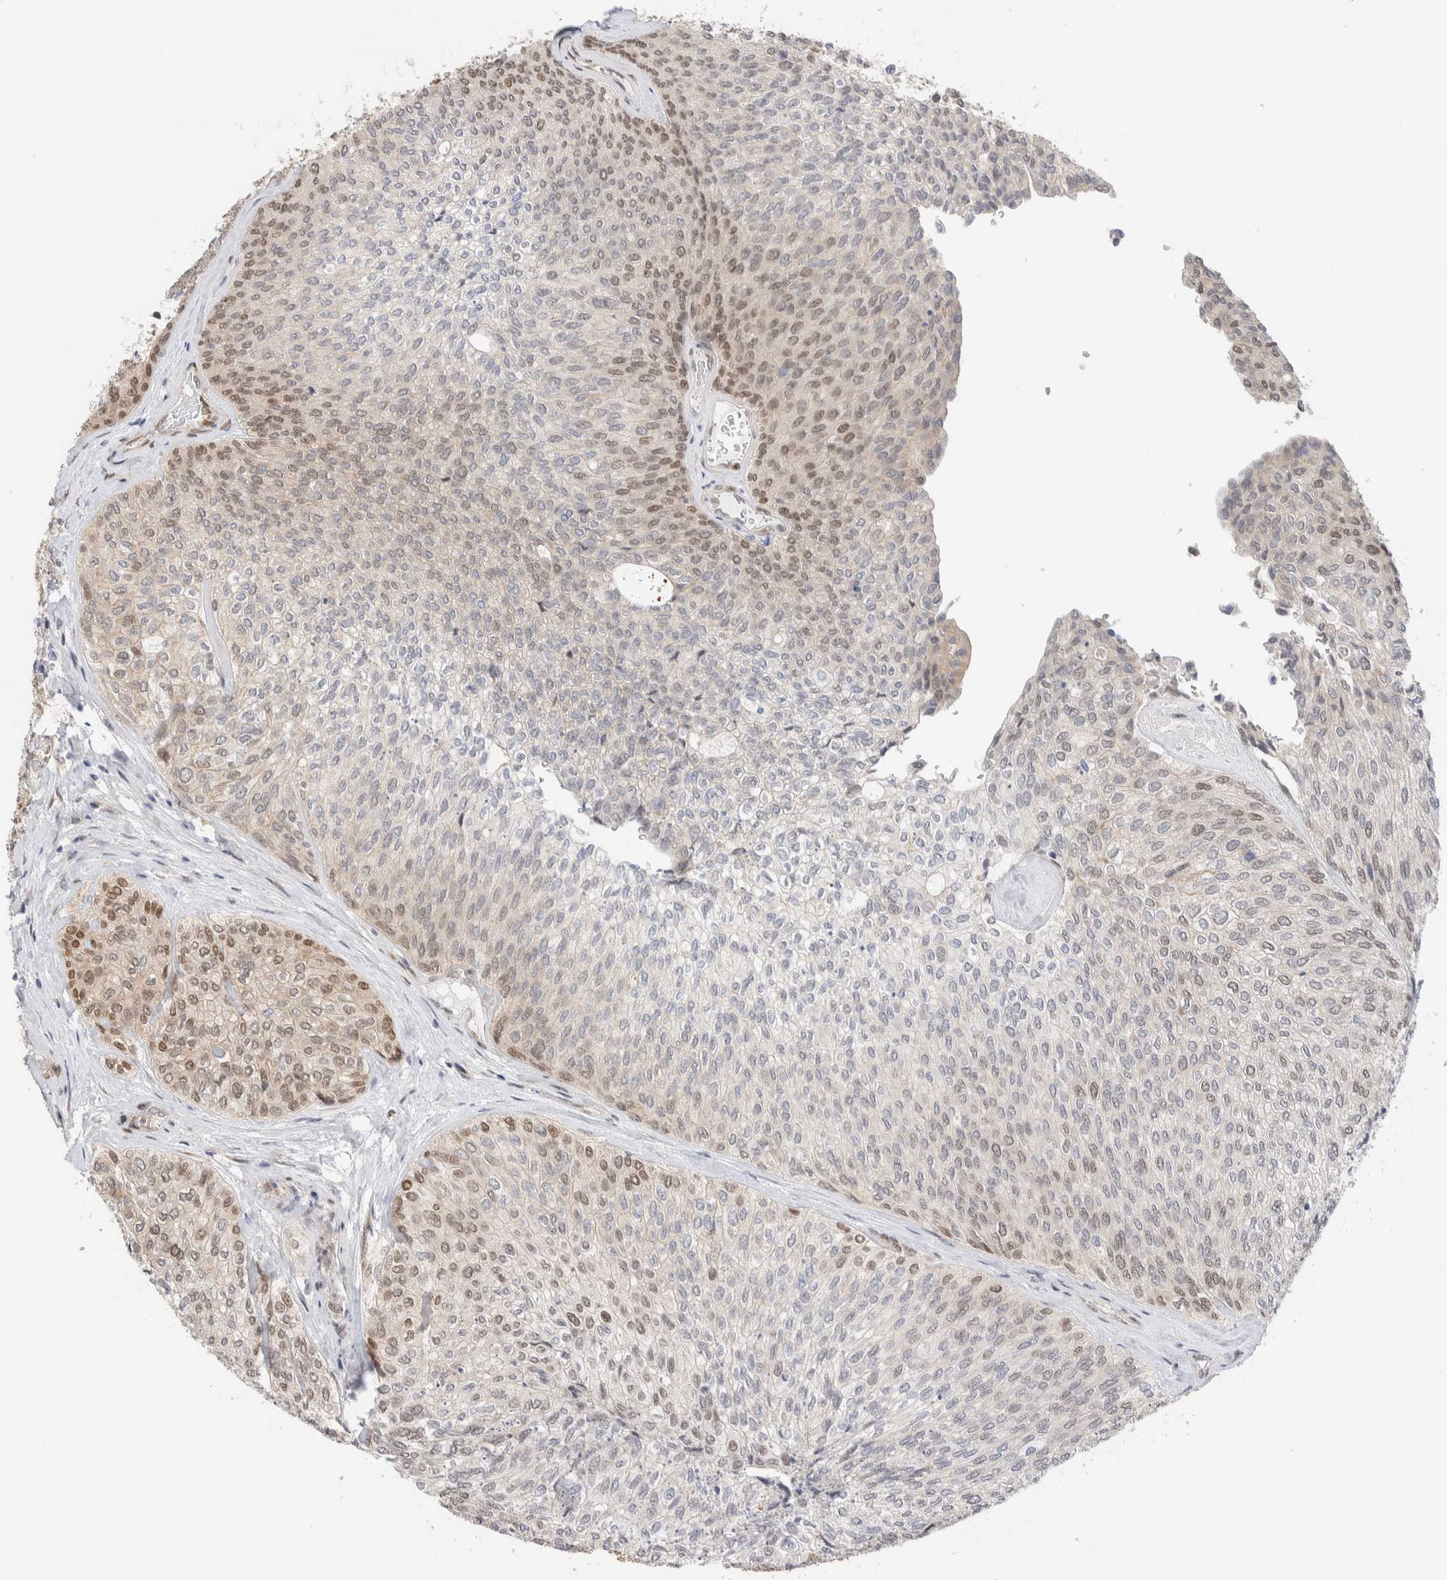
{"staining": {"intensity": "weak", "quantity": "<25%", "location": "nuclear"}, "tissue": "urothelial cancer", "cell_type": "Tumor cells", "image_type": "cancer", "snomed": [{"axis": "morphology", "description": "Urothelial carcinoma, Low grade"}, {"axis": "topography", "description": "Urinary bladder"}], "caption": "Human urothelial cancer stained for a protein using IHC demonstrates no expression in tumor cells.", "gene": "NSMAF", "patient": {"sex": "female", "age": 79}}